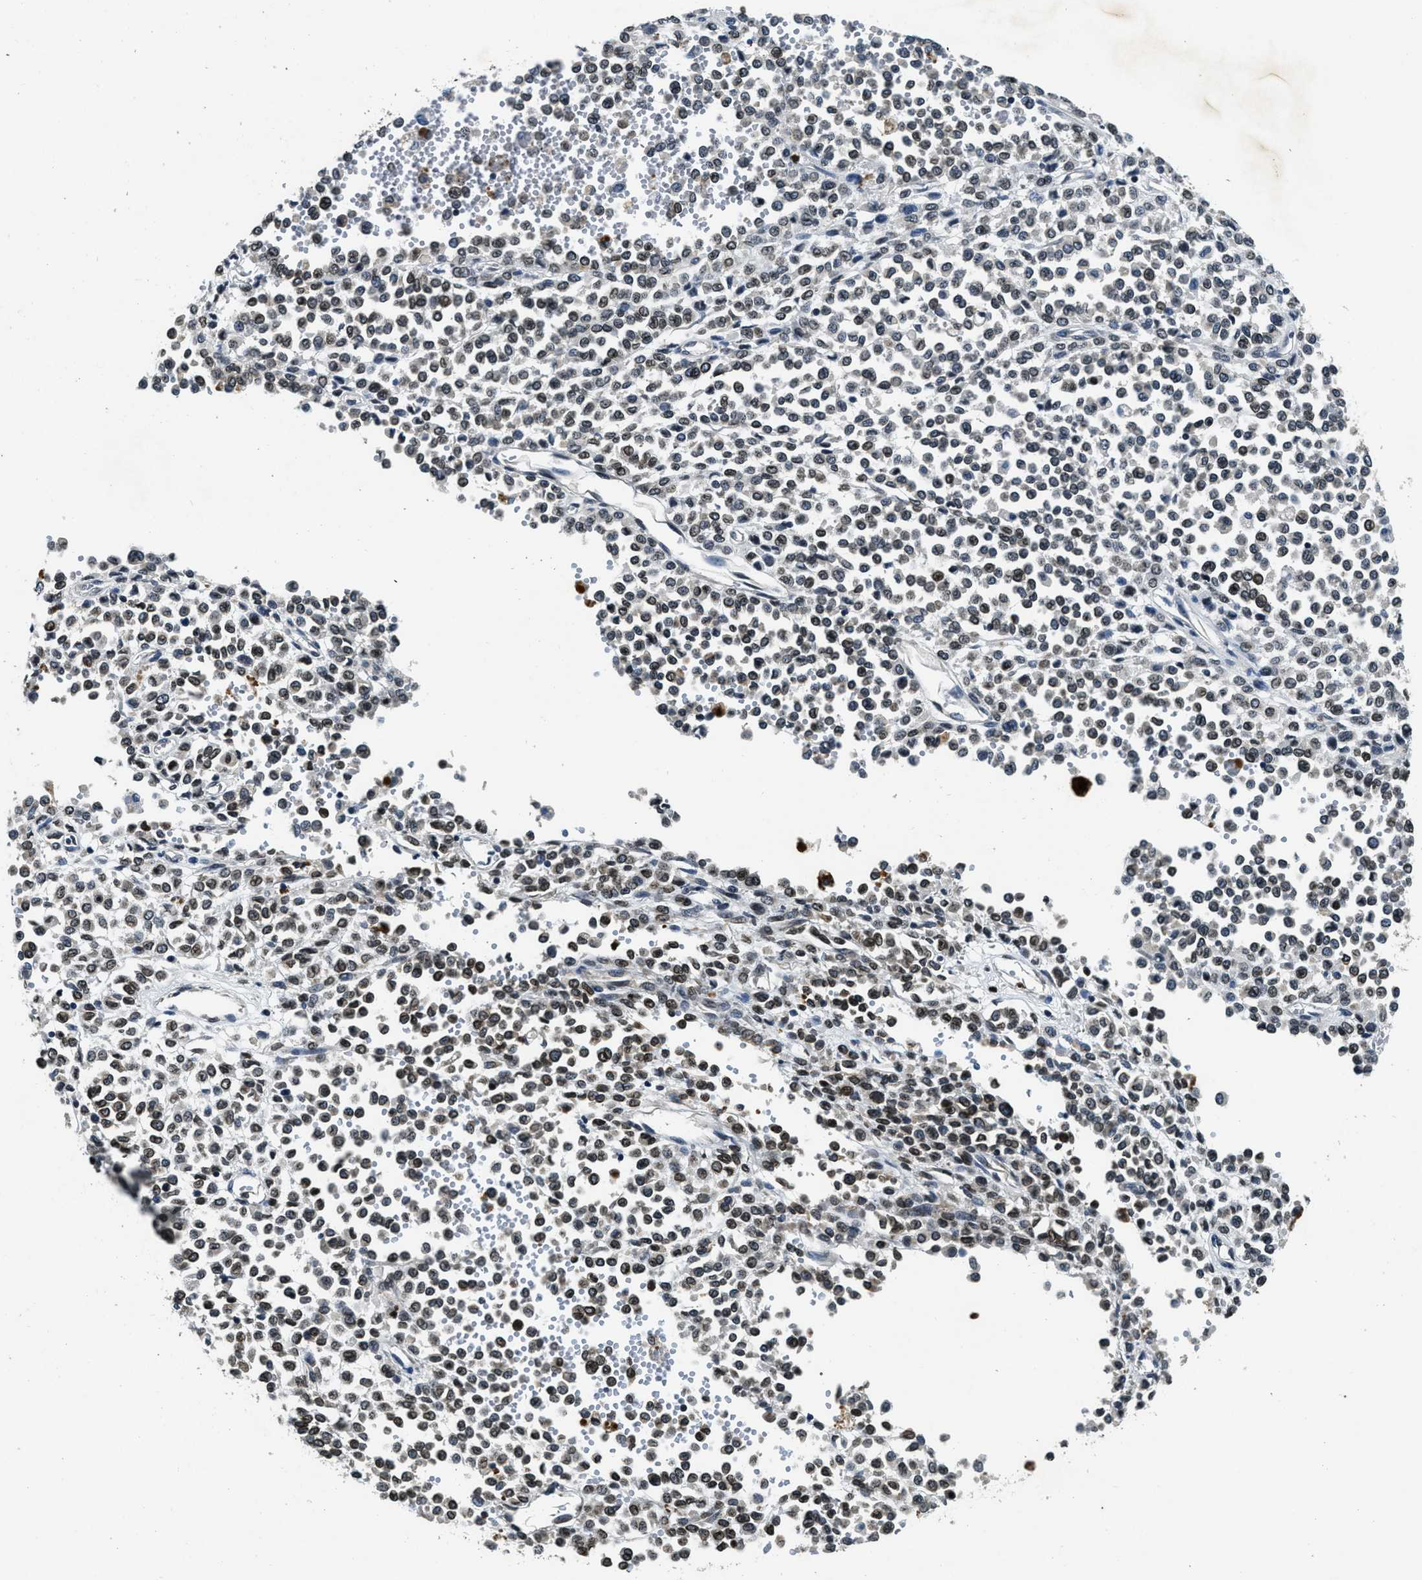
{"staining": {"intensity": "moderate", "quantity": ">75%", "location": "nuclear"}, "tissue": "melanoma", "cell_type": "Tumor cells", "image_type": "cancer", "snomed": [{"axis": "morphology", "description": "Malignant melanoma, Metastatic site"}, {"axis": "topography", "description": "Pancreas"}], "caption": "Melanoma stained with DAB immunohistochemistry reveals medium levels of moderate nuclear positivity in approximately >75% of tumor cells.", "gene": "ZC3HC1", "patient": {"sex": "female", "age": 30}}